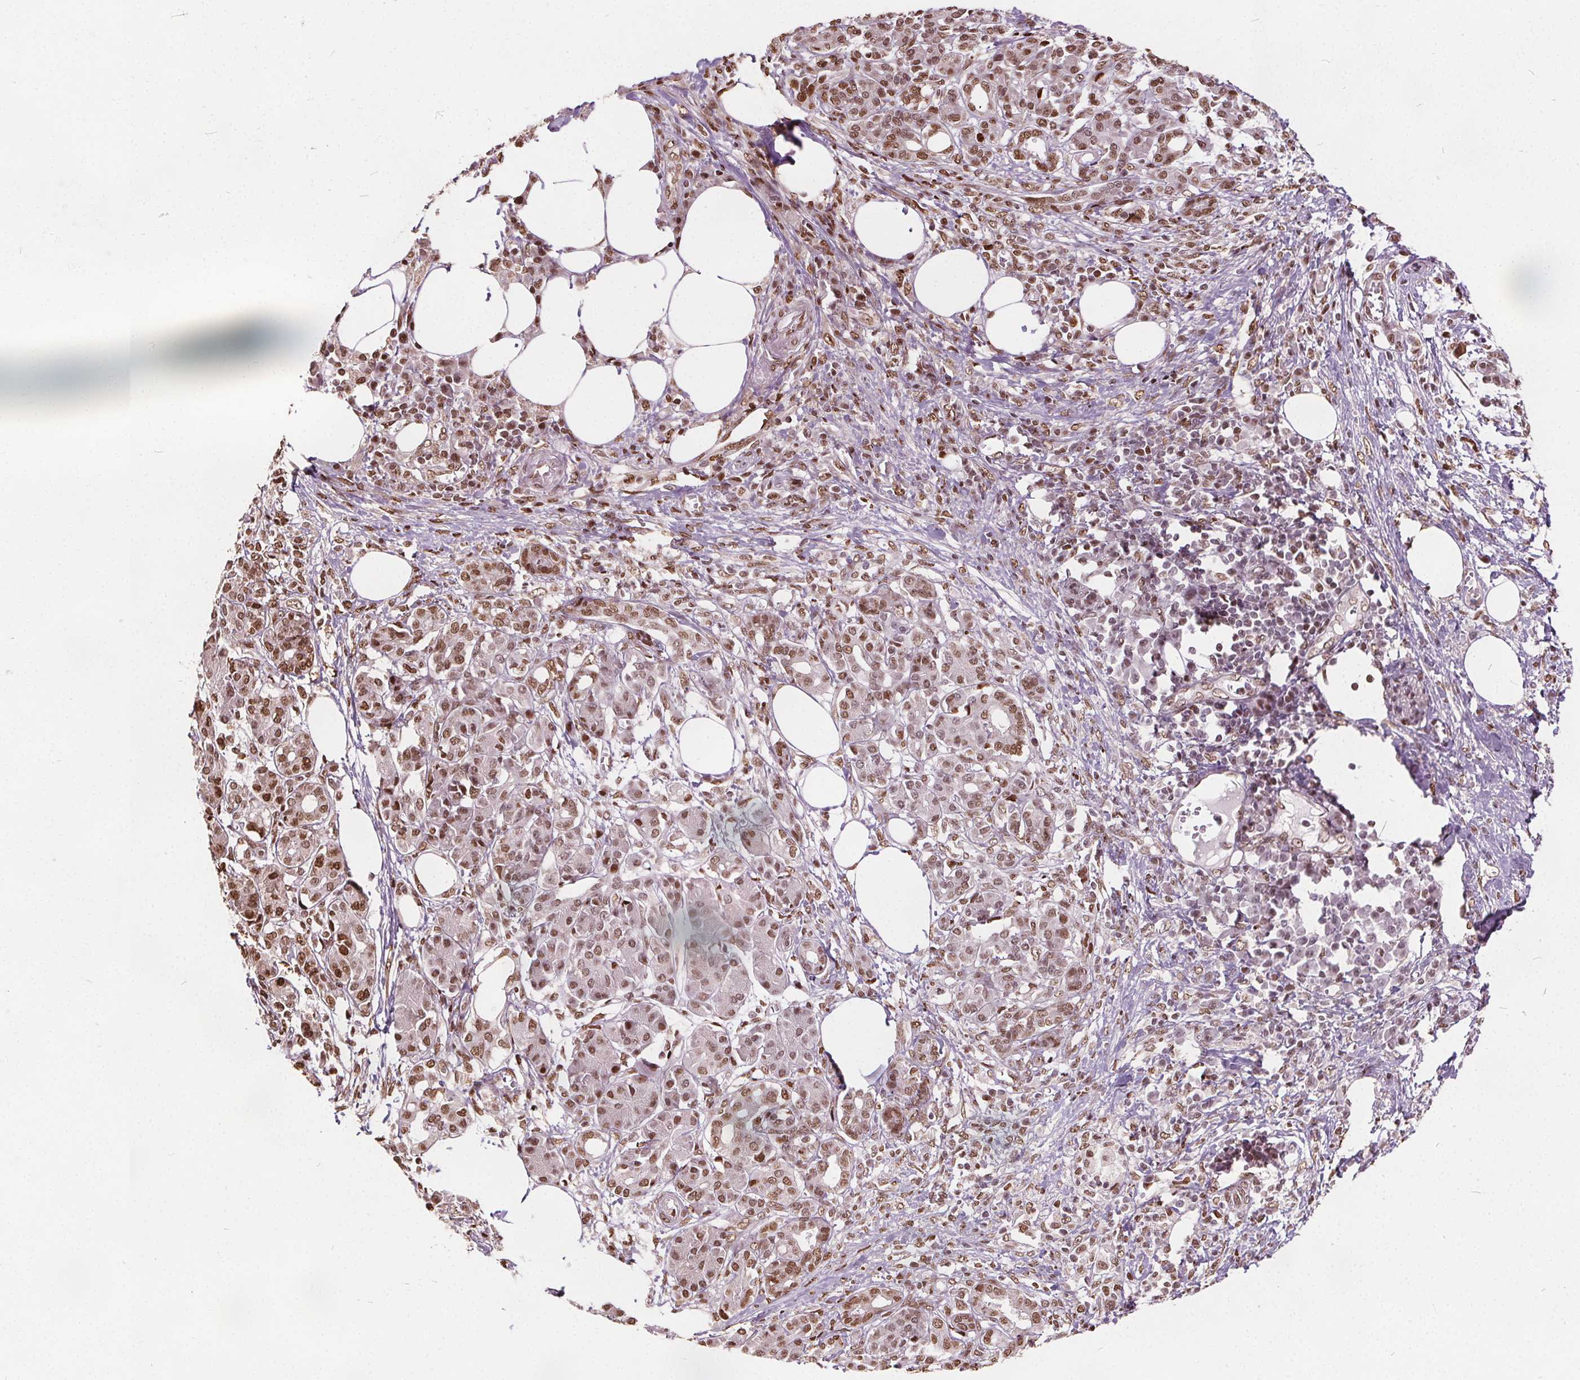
{"staining": {"intensity": "moderate", "quantity": ">75%", "location": "nuclear"}, "tissue": "pancreatic cancer", "cell_type": "Tumor cells", "image_type": "cancer", "snomed": [{"axis": "morphology", "description": "Adenocarcinoma, NOS"}, {"axis": "topography", "description": "Pancreas"}], "caption": "Immunohistochemistry of pancreatic cancer (adenocarcinoma) displays medium levels of moderate nuclear expression in approximately >75% of tumor cells.", "gene": "ISLR2", "patient": {"sex": "female", "age": 73}}